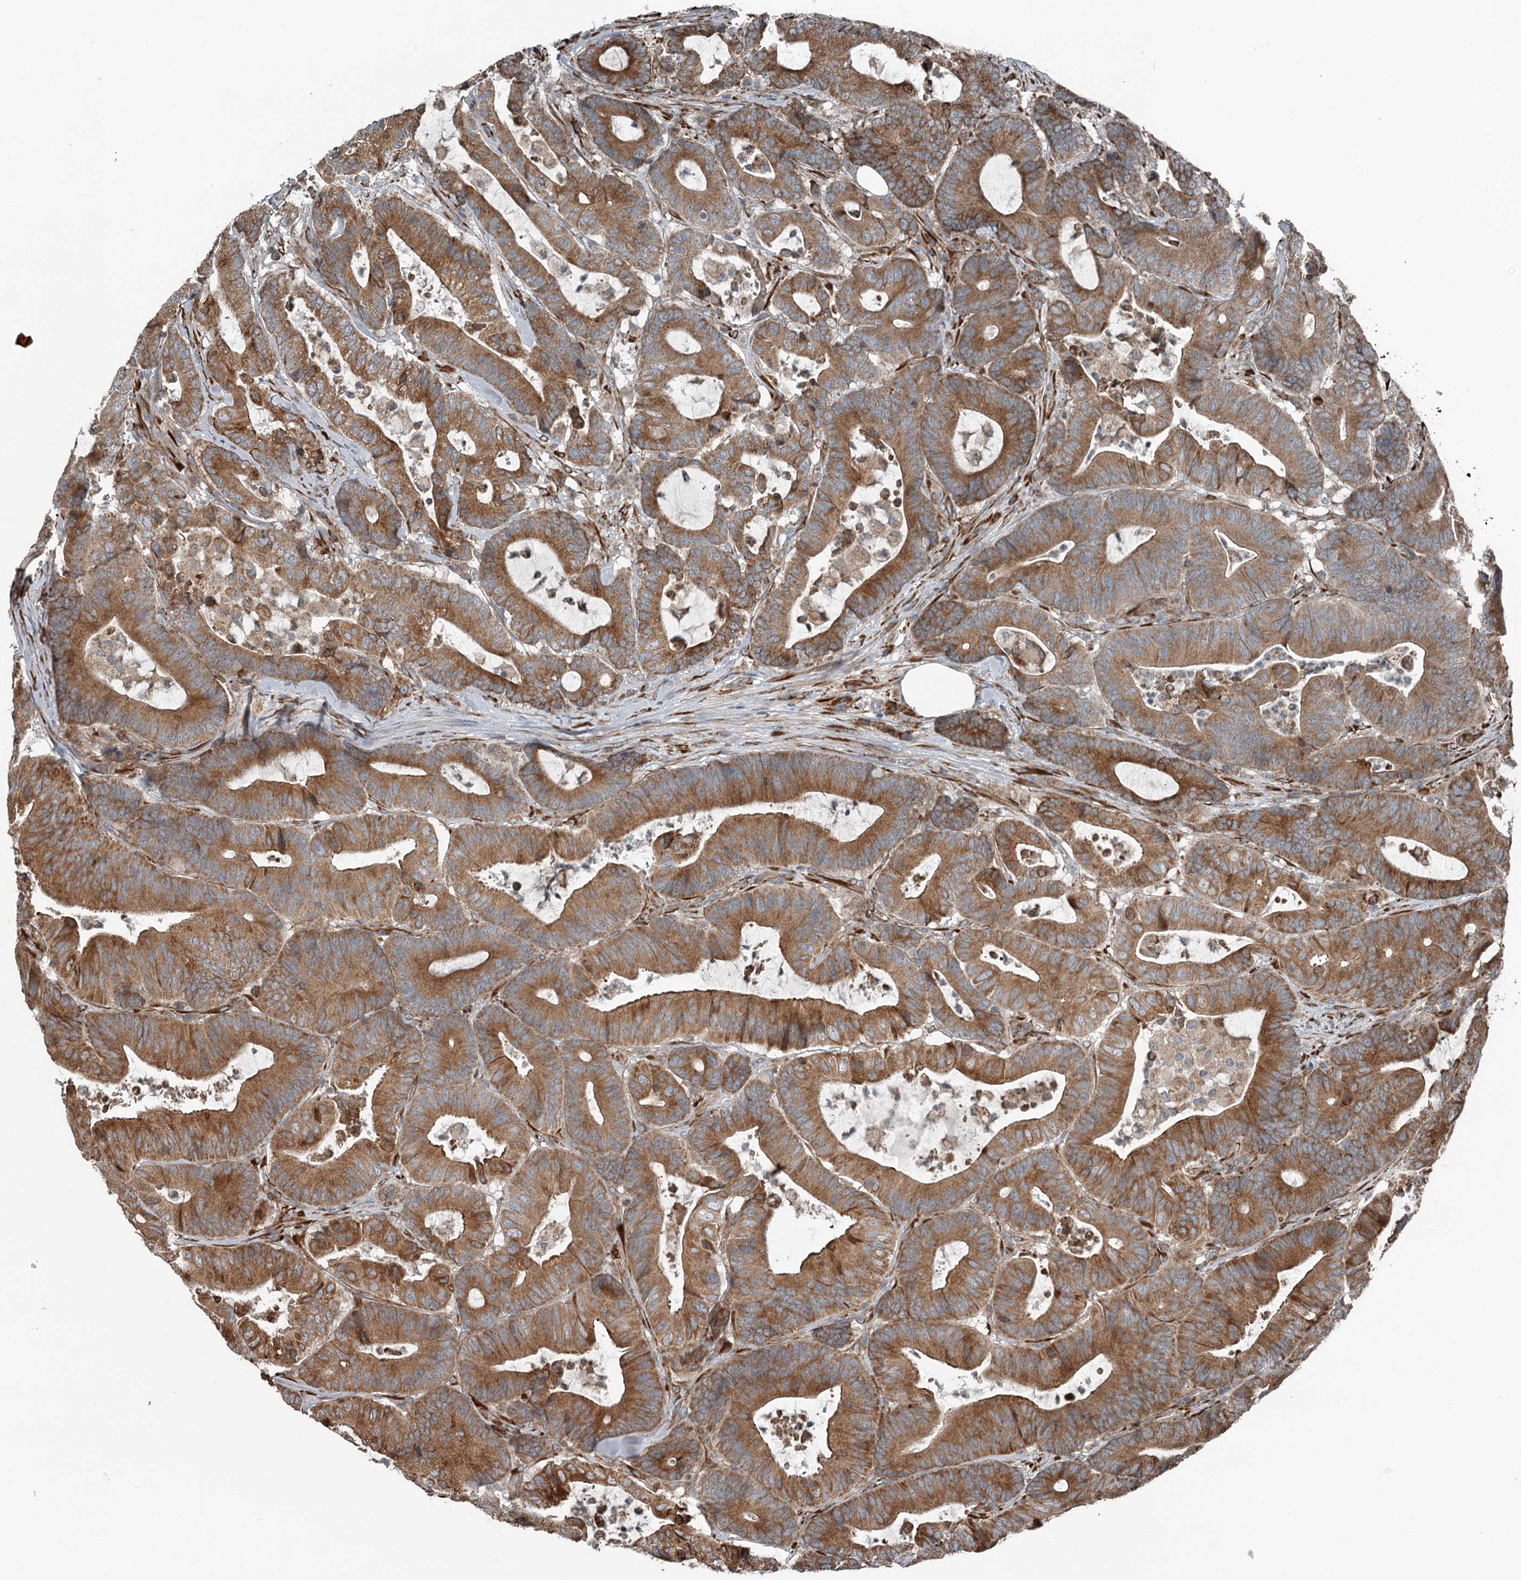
{"staining": {"intensity": "moderate", "quantity": ">75%", "location": "cytoplasmic/membranous"}, "tissue": "colorectal cancer", "cell_type": "Tumor cells", "image_type": "cancer", "snomed": [{"axis": "morphology", "description": "Adenocarcinoma, NOS"}, {"axis": "topography", "description": "Colon"}], "caption": "The micrograph reveals a brown stain indicating the presence of a protein in the cytoplasmic/membranous of tumor cells in colorectal cancer.", "gene": "RASSF8", "patient": {"sex": "female", "age": 84}}